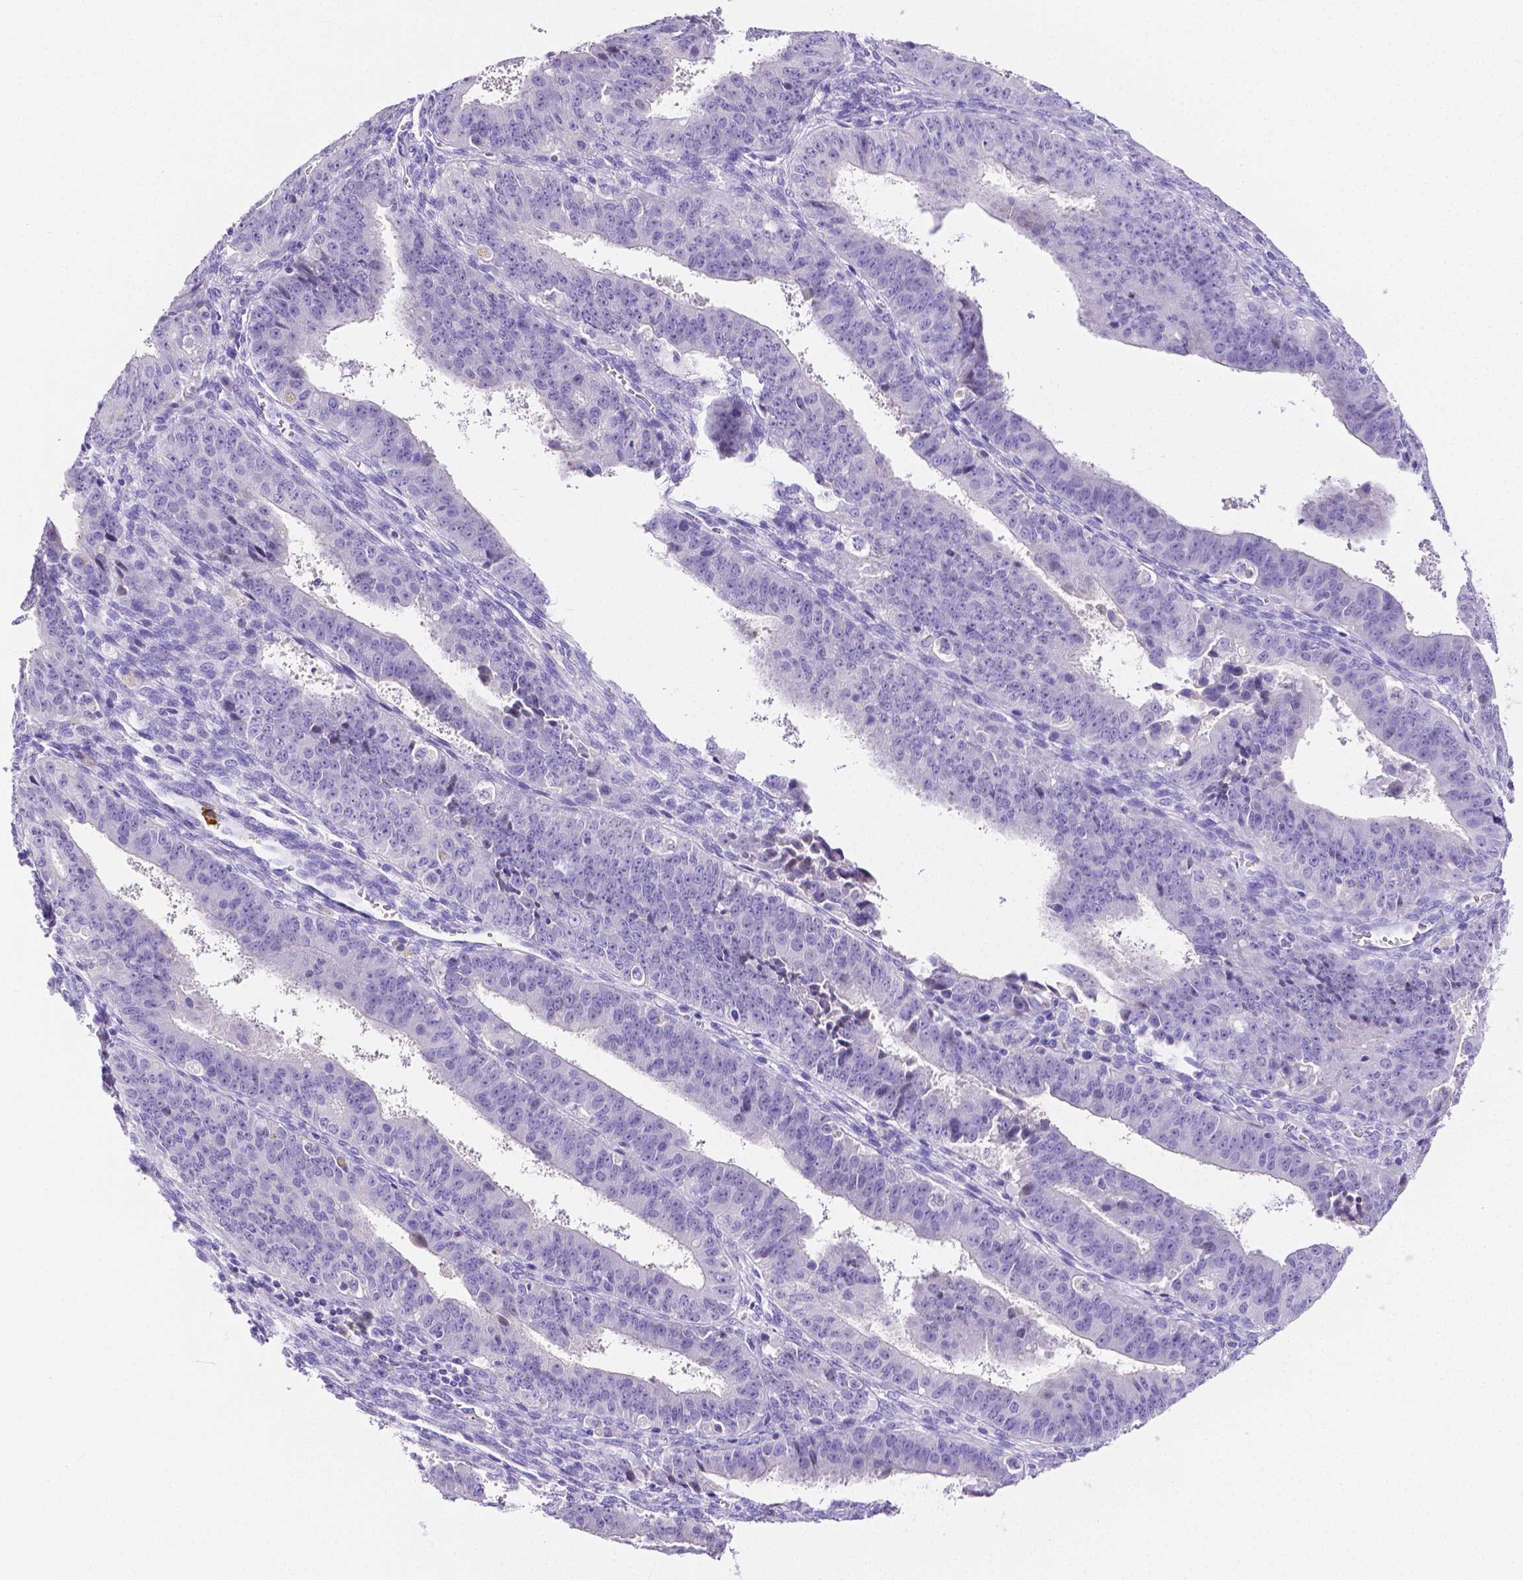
{"staining": {"intensity": "negative", "quantity": "none", "location": "none"}, "tissue": "ovarian cancer", "cell_type": "Tumor cells", "image_type": "cancer", "snomed": [{"axis": "morphology", "description": "Carcinoma, endometroid"}, {"axis": "topography", "description": "Ovary"}], "caption": "IHC photomicrograph of human ovarian cancer (endometroid carcinoma) stained for a protein (brown), which shows no staining in tumor cells.", "gene": "MMP9", "patient": {"sex": "female", "age": 42}}